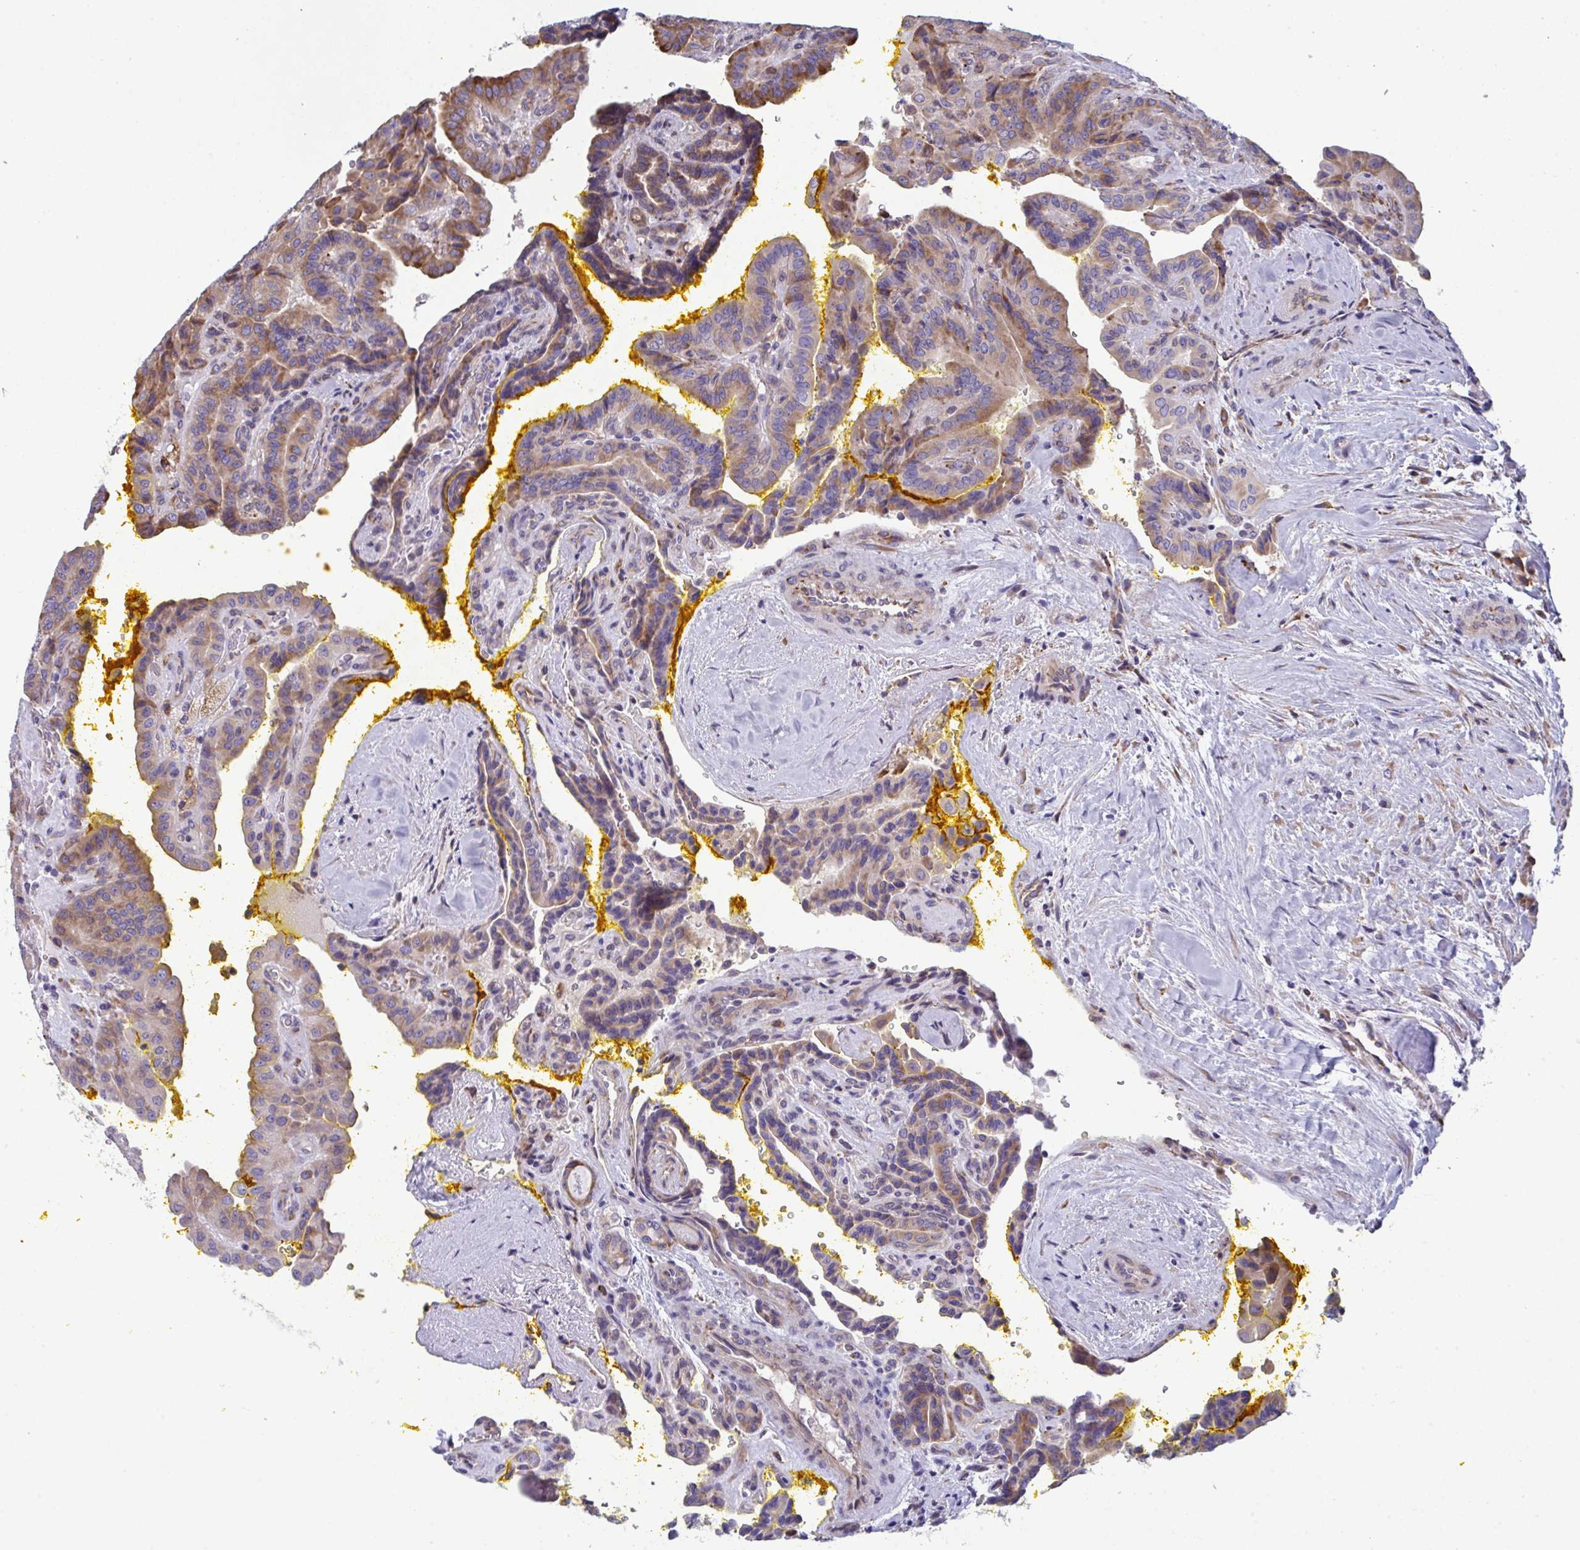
{"staining": {"intensity": "weak", "quantity": "25%-75%", "location": "cytoplasmic/membranous"}, "tissue": "thyroid cancer", "cell_type": "Tumor cells", "image_type": "cancer", "snomed": [{"axis": "morphology", "description": "Papillary adenocarcinoma, NOS"}, {"axis": "topography", "description": "Thyroid gland"}], "caption": "Immunohistochemistry micrograph of human papillary adenocarcinoma (thyroid) stained for a protein (brown), which demonstrates low levels of weak cytoplasmic/membranous positivity in about 25%-75% of tumor cells.", "gene": "MYMK", "patient": {"sex": "male", "age": 87}}